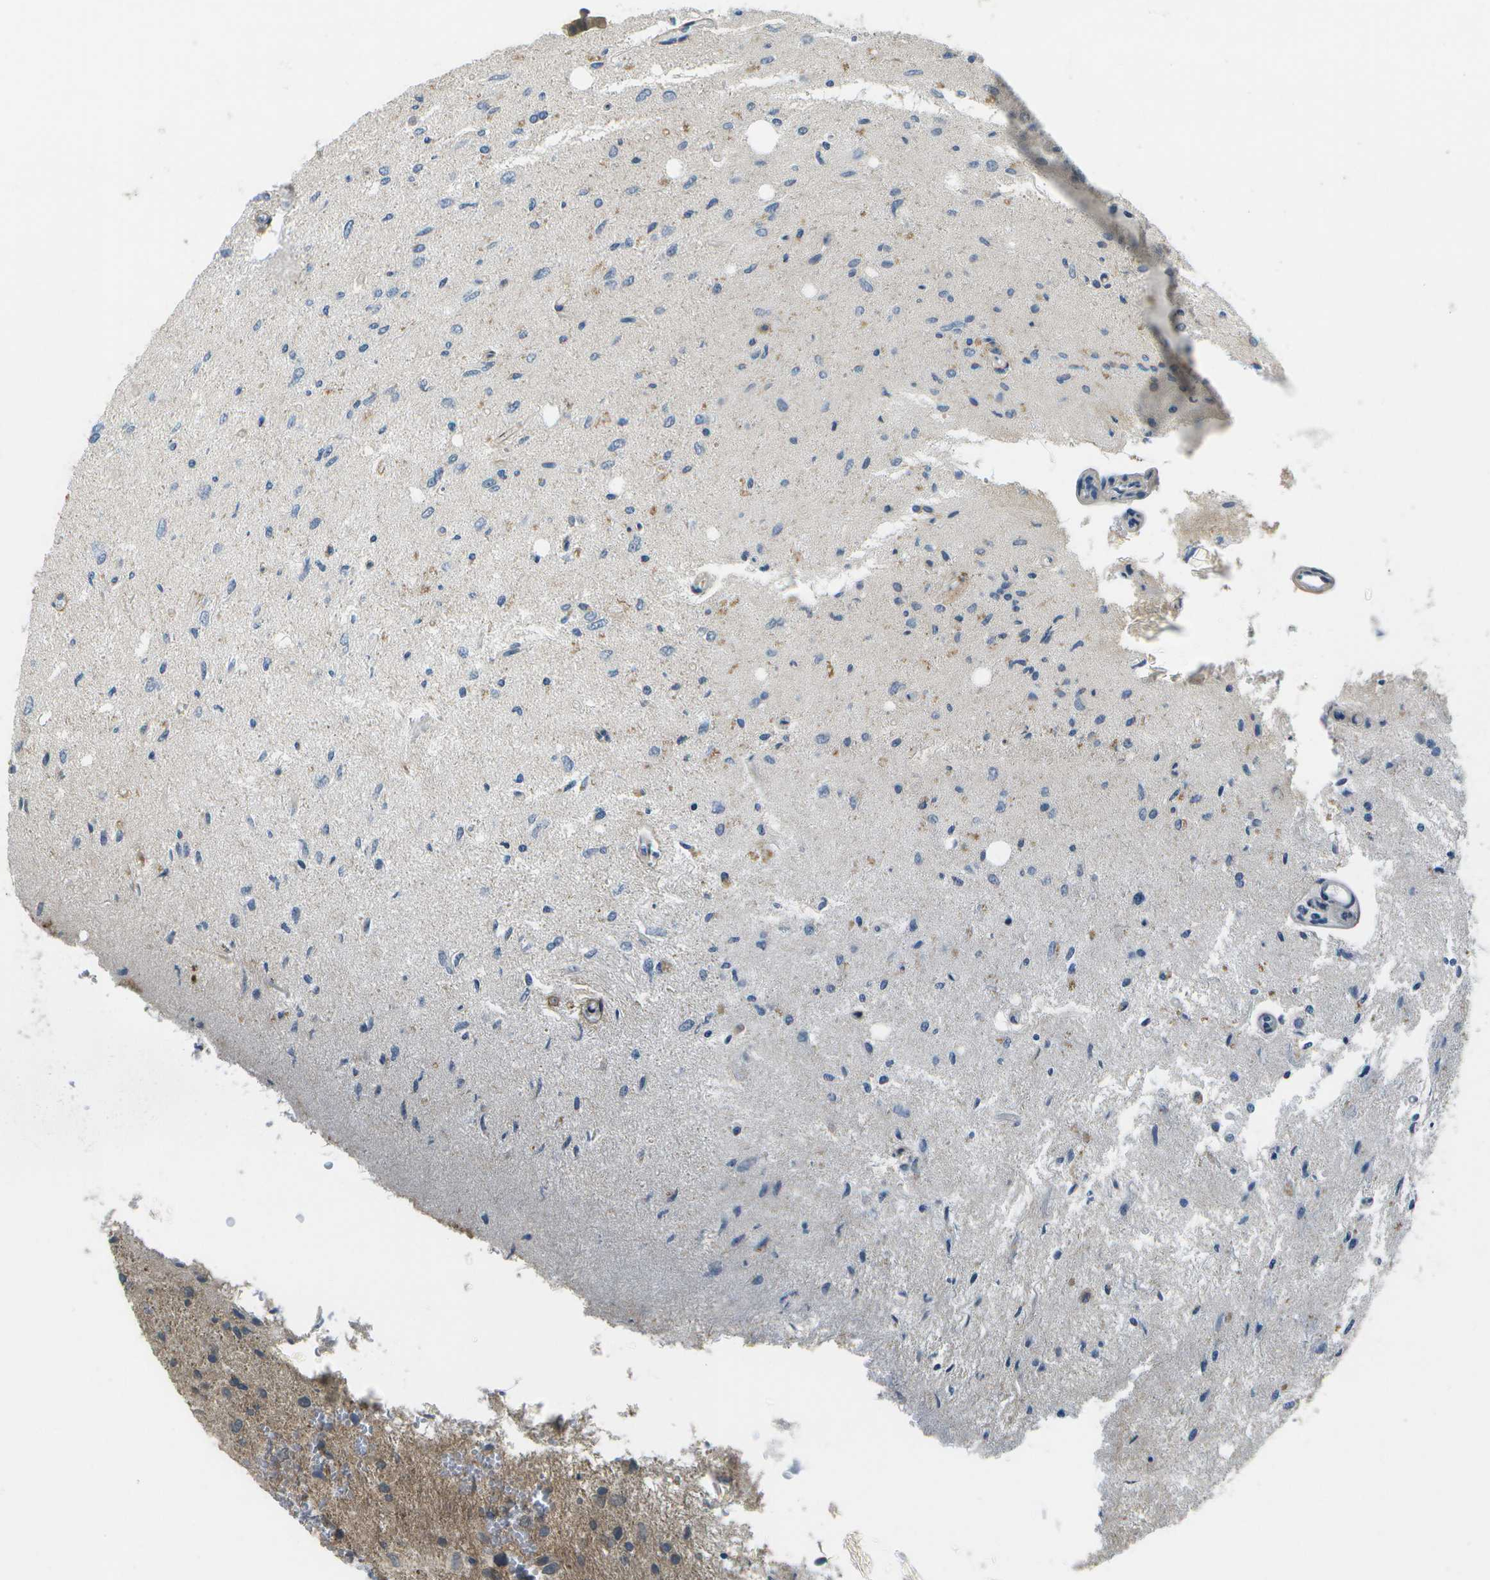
{"staining": {"intensity": "moderate", "quantity": "<25%", "location": "cytoplasmic/membranous"}, "tissue": "glioma", "cell_type": "Tumor cells", "image_type": "cancer", "snomed": [{"axis": "morphology", "description": "Glioma, malignant, Low grade"}, {"axis": "topography", "description": "Brain"}], "caption": "IHC (DAB) staining of human glioma displays moderate cytoplasmic/membranous protein positivity in approximately <25% of tumor cells.", "gene": "WNK2", "patient": {"sex": "male", "age": 77}}